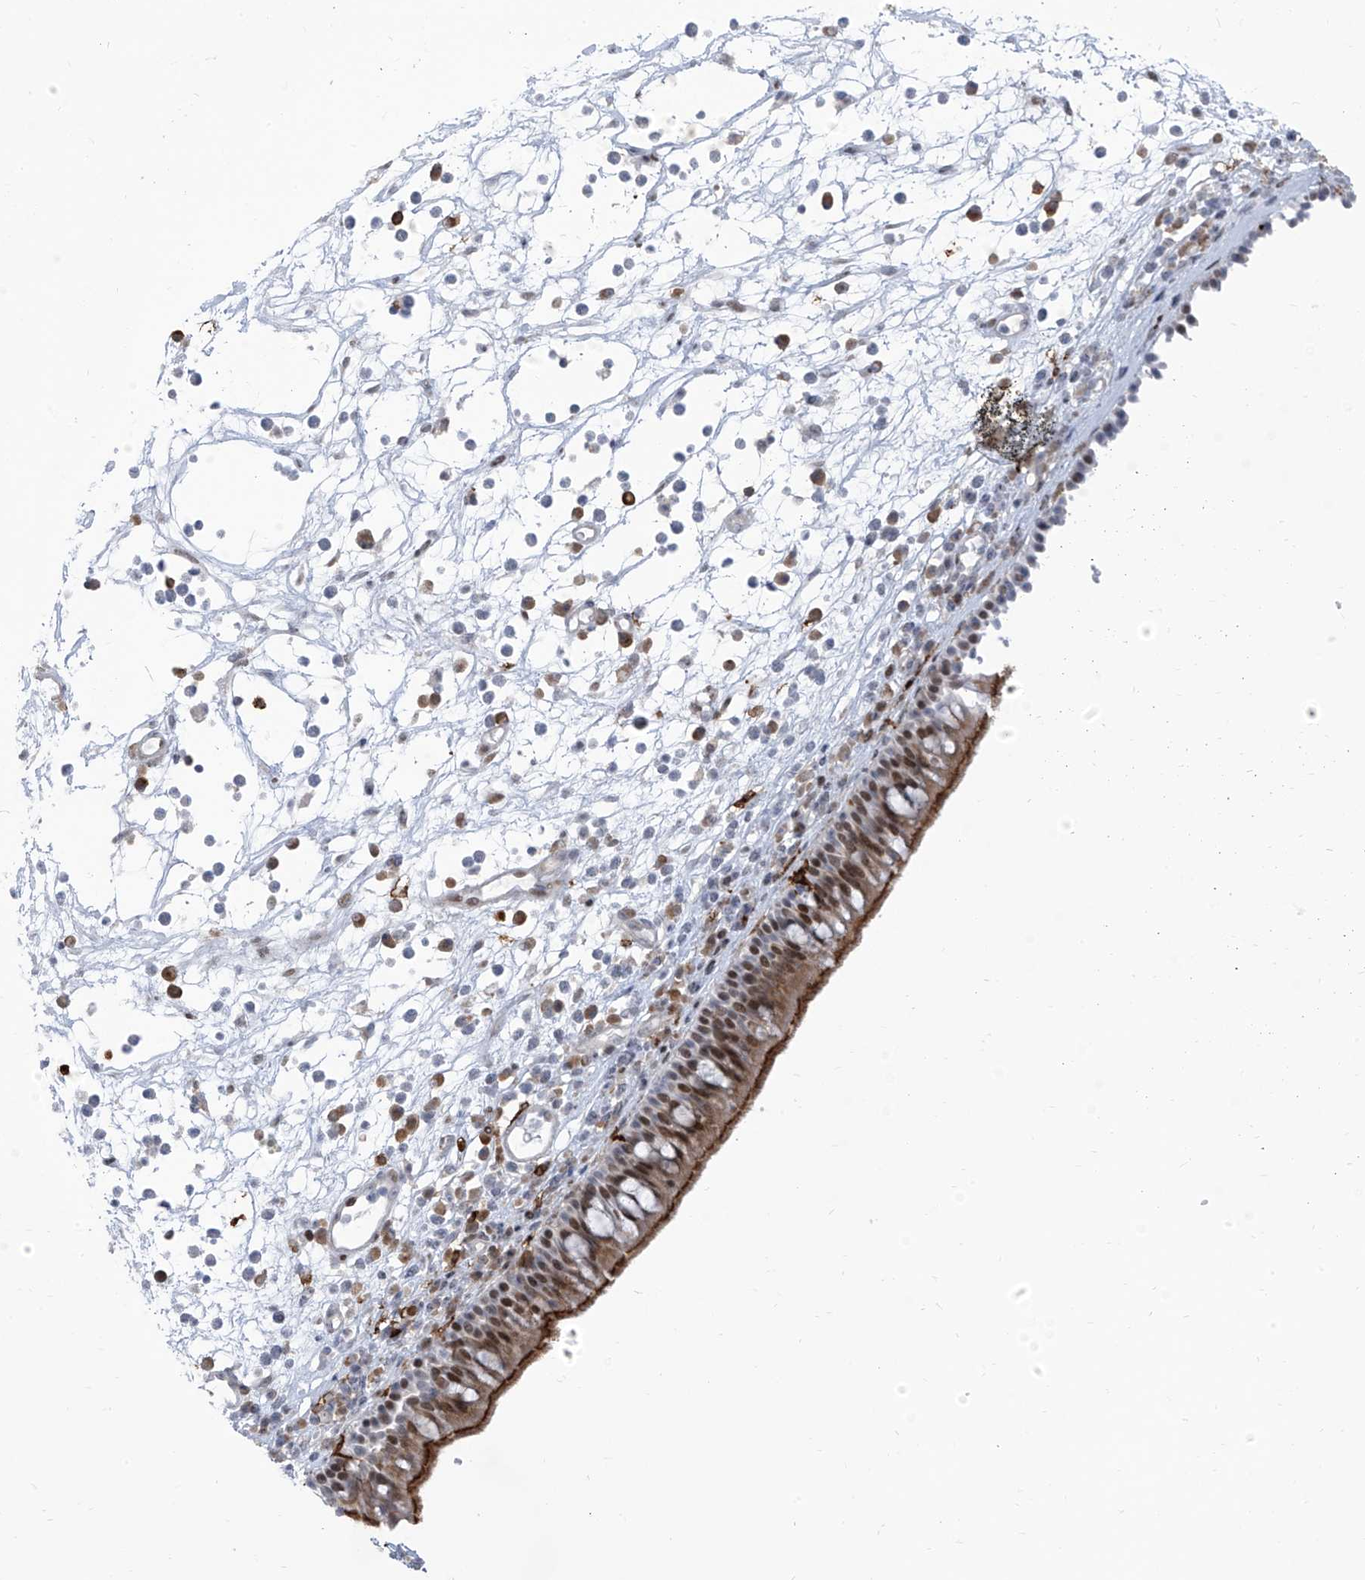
{"staining": {"intensity": "moderate", "quantity": ">75%", "location": "cytoplasmic/membranous,nuclear"}, "tissue": "nasopharynx", "cell_type": "Respiratory epithelial cells", "image_type": "normal", "snomed": [{"axis": "morphology", "description": "Normal tissue, NOS"}, {"axis": "morphology", "description": "Inflammation, NOS"}, {"axis": "morphology", "description": "Malignant melanoma, Metastatic site"}, {"axis": "topography", "description": "Nasopharynx"}], "caption": "Immunohistochemical staining of benign nasopharynx exhibits >75% levels of moderate cytoplasmic/membranous,nuclear protein expression in approximately >75% of respiratory epithelial cells.", "gene": "LIN9", "patient": {"sex": "male", "age": 70}}